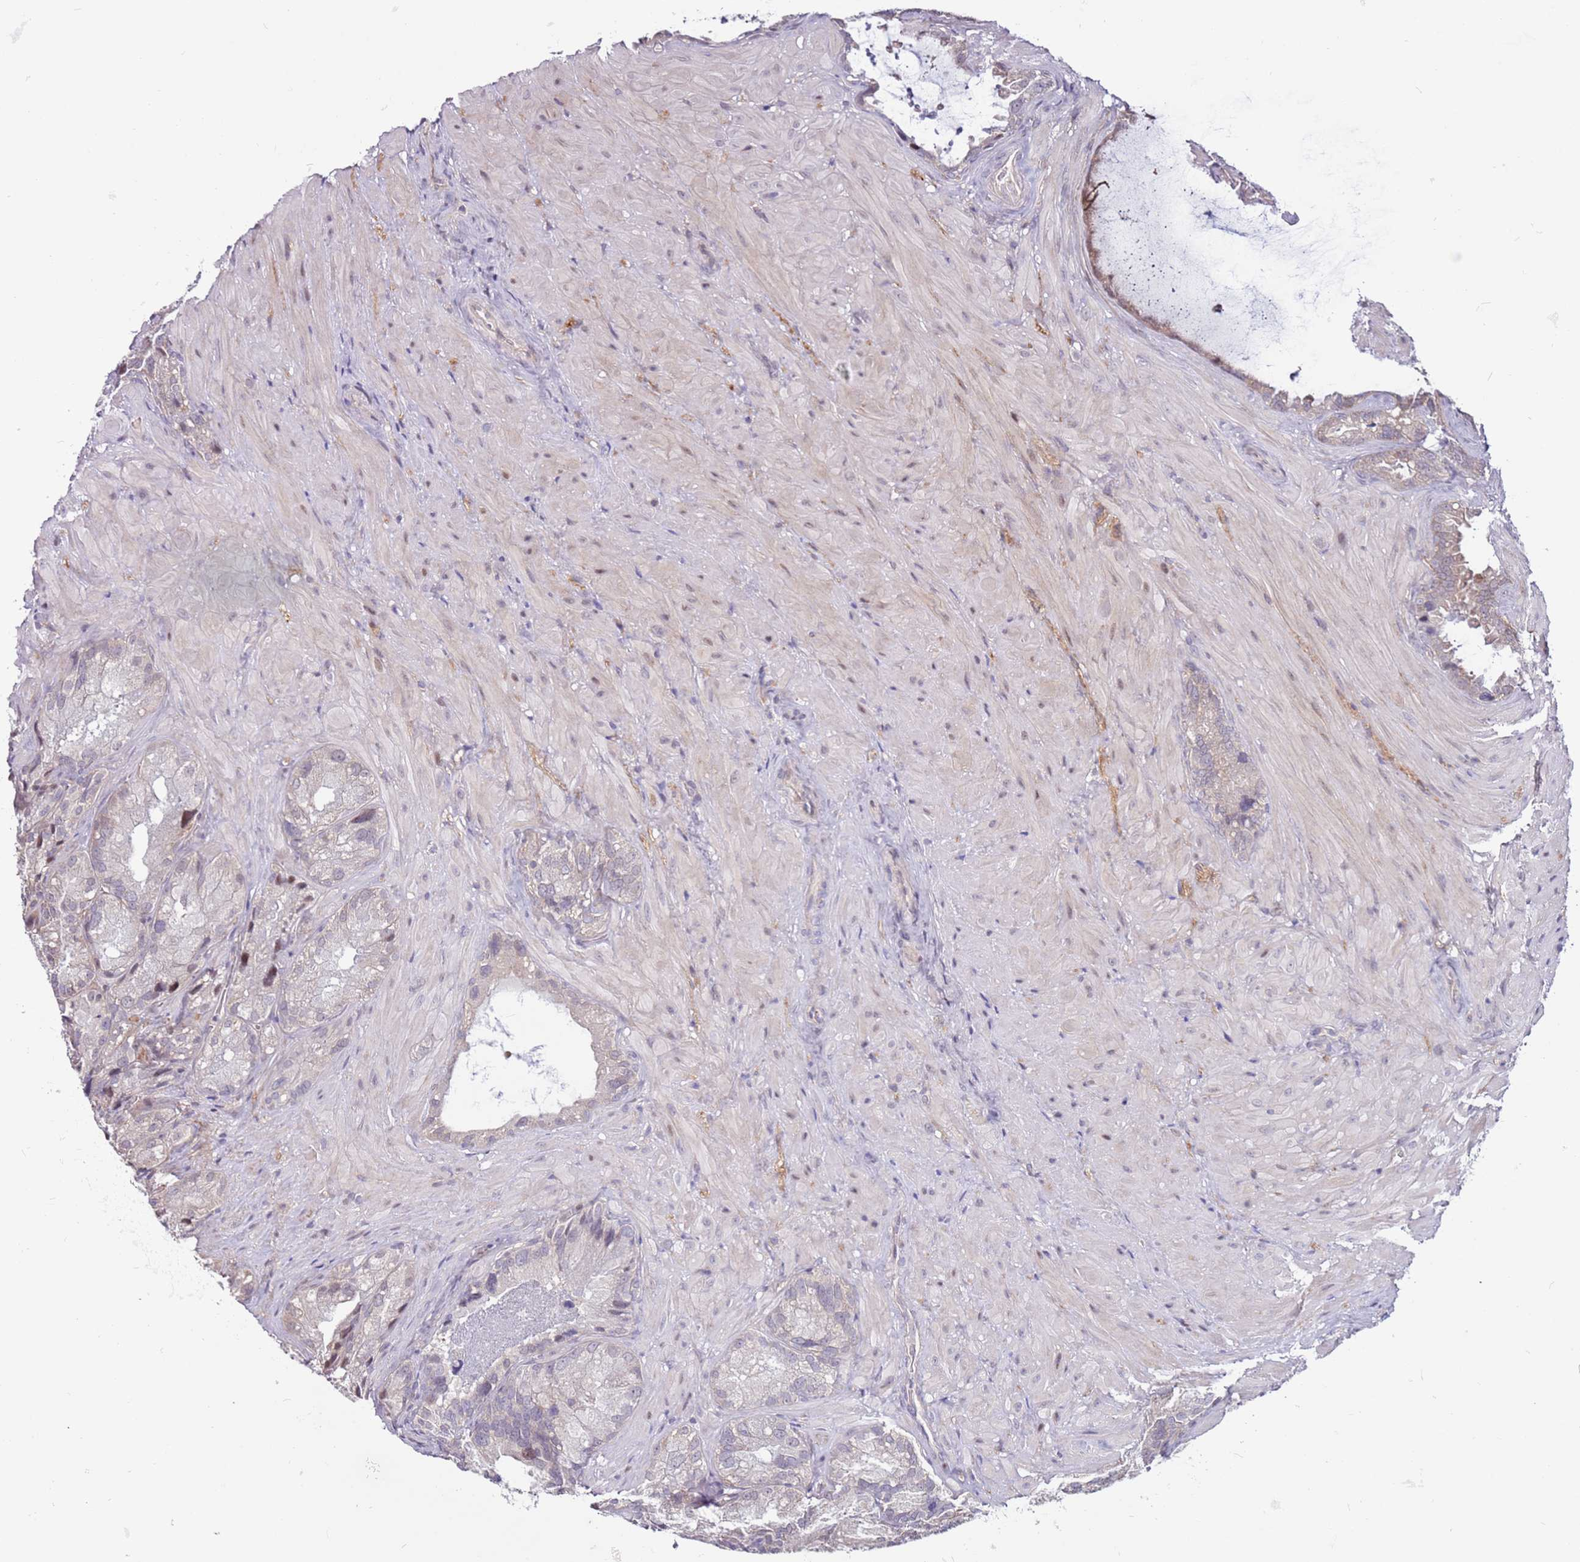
{"staining": {"intensity": "negative", "quantity": "none", "location": "none"}, "tissue": "seminal vesicle", "cell_type": "Glandular cells", "image_type": "normal", "snomed": [{"axis": "morphology", "description": "Normal tissue, NOS"}, {"axis": "topography", "description": "Seminal veicle"}], "caption": "This is an immunohistochemistry micrograph of benign human seminal vesicle. There is no staining in glandular cells.", "gene": "MTG2", "patient": {"sex": "male", "age": 62}}